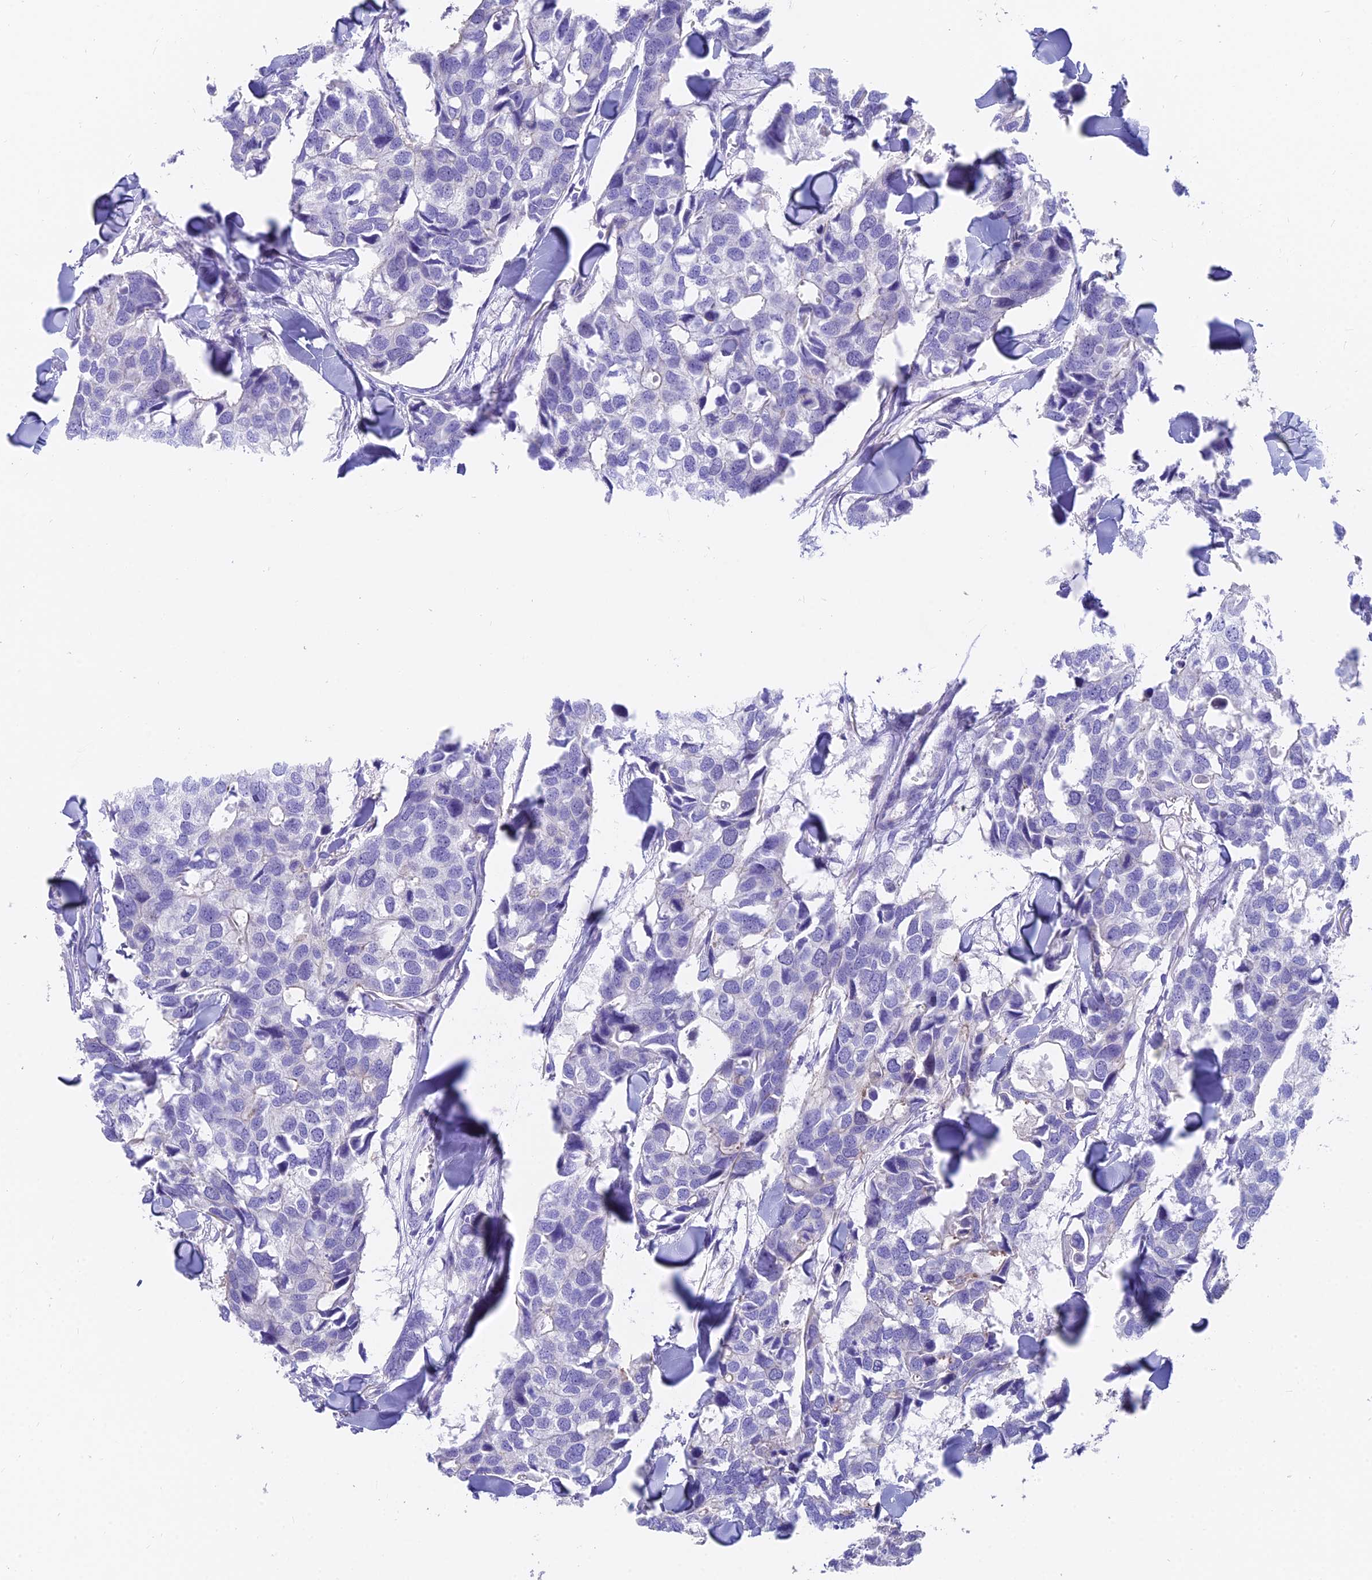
{"staining": {"intensity": "negative", "quantity": "none", "location": "none"}, "tissue": "breast cancer", "cell_type": "Tumor cells", "image_type": "cancer", "snomed": [{"axis": "morphology", "description": "Duct carcinoma"}, {"axis": "topography", "description": "Breast"}], "caption": "Tumor cells are negative for brown protein staining in breast cancer. (DAB (3,3'-diaminobenzidine) immunohistochemistry (IHC) with hematoxylin counter stain).", "gene": "FAM168B", "patient": {"sex": "female", "age": 83}}